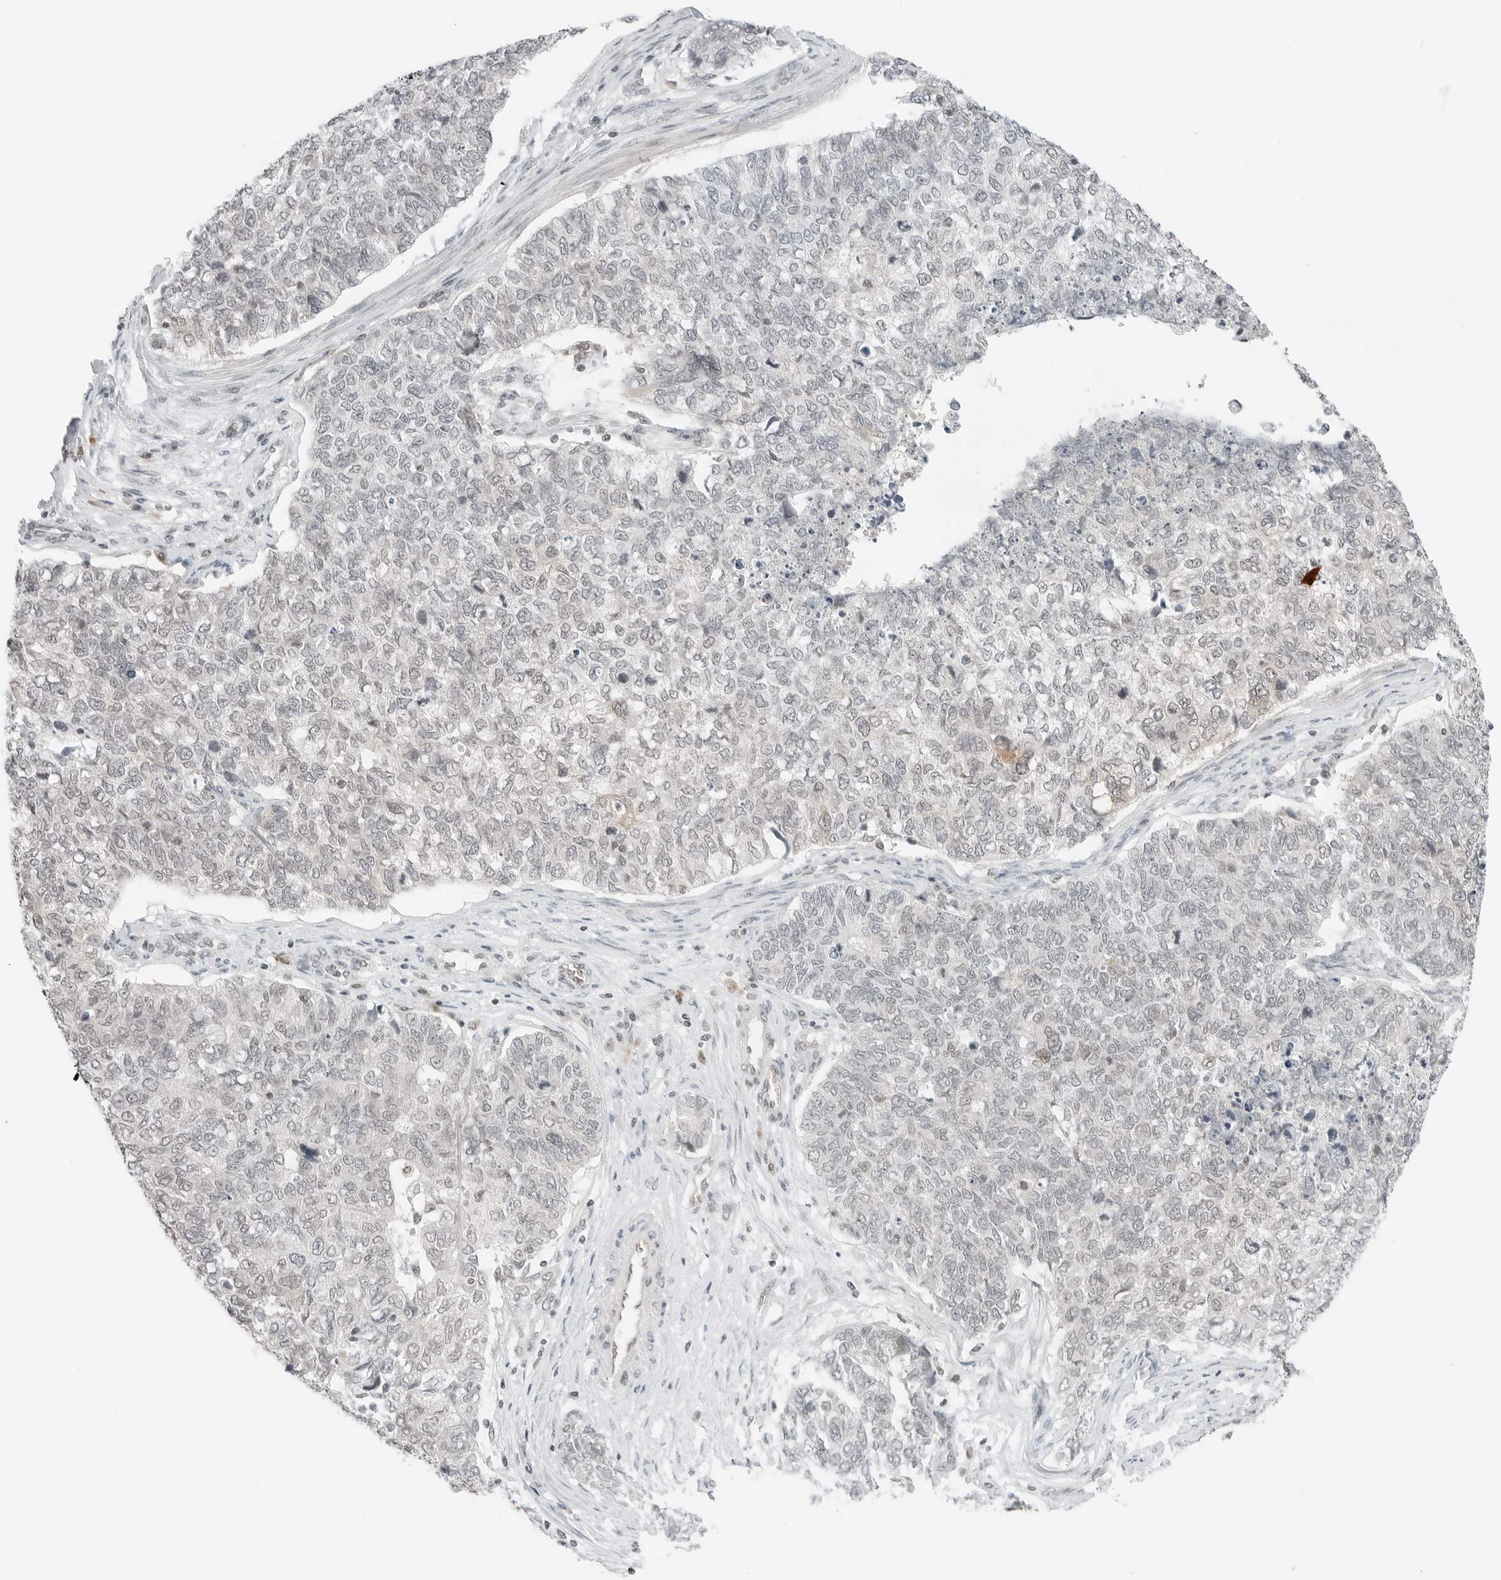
{"staining": {"intensity": "weak", "quantity": "<25%", "location": "nuclear"}, "tissue": "cervical cancer", "cell_type": "Tumor cells", "image_type": "cancer", "snomed": [{"axis": "morphology", "description": "Squamous cell carcinoma, NOS"}, {"axis": "topography", "description": "Cervix"}], "caption": "Immunohistochemistry histopathology image of cervical cancer stained for a protein (brown), which demonstrates no expression in tumor cells. (DAB (3,3'-diaminobenzidine) immunohistochemistry with hematoxylin counter stain).", "gene": "CRTC2", "patient": {"sex": "female", "age": 63}}